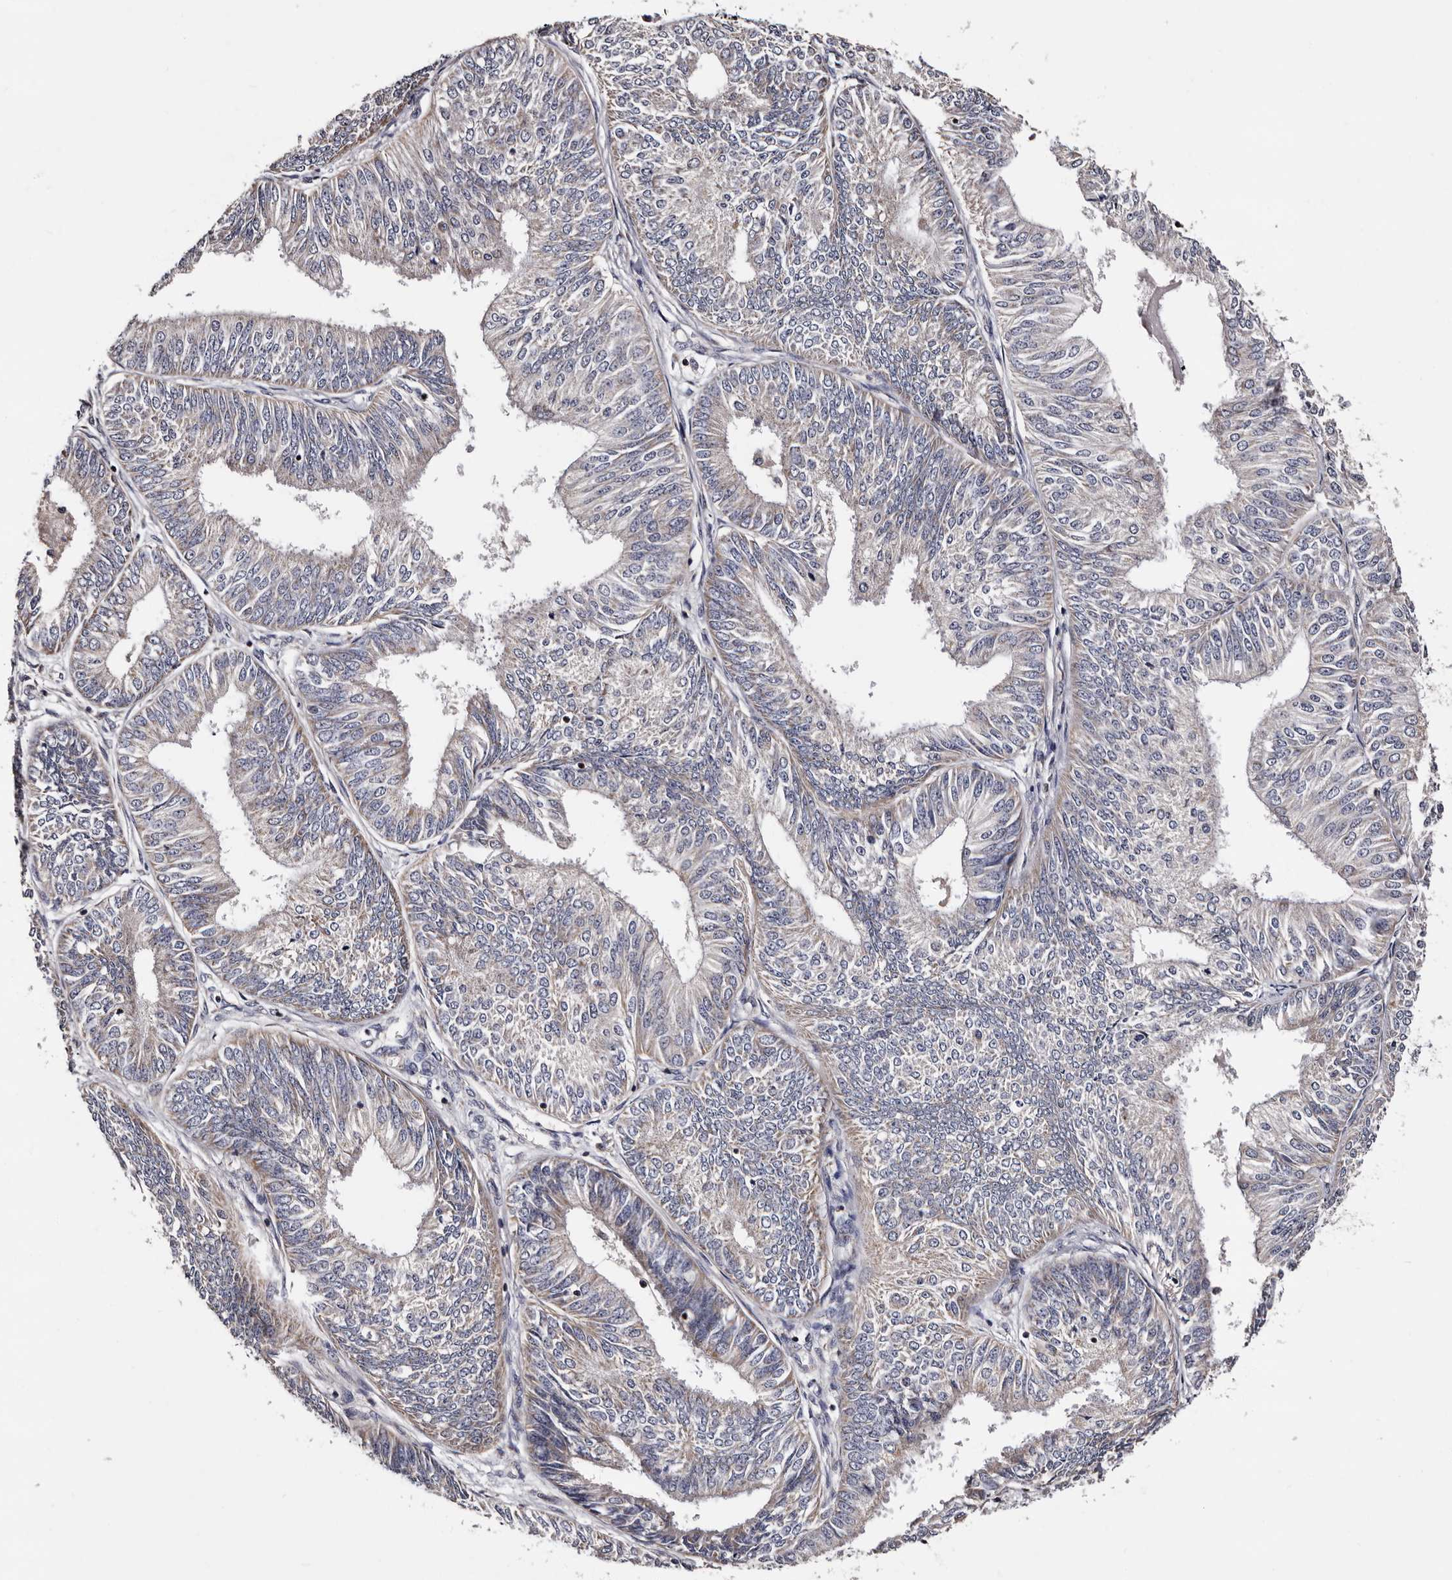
{"staining": {"intensity": "negative", "quantity": "none", "location": "none"}, "tissue": "endometrial cancer", "cell_type": "Tumor cells", "image_type": "cancer", "snomed": [{"axis": "morphology", "description": "Adenocarcinoma, NOS"}, {"axis": "topography", "description": "Endometrium"}], "caption": "This is a image of immunohistochemistry (IHC) staining of adenocarcinoma (endometrial), which shows no expression in tumor cells.", "gene": "TAF4B", "patient": {"sex": "female", "age": 58}}